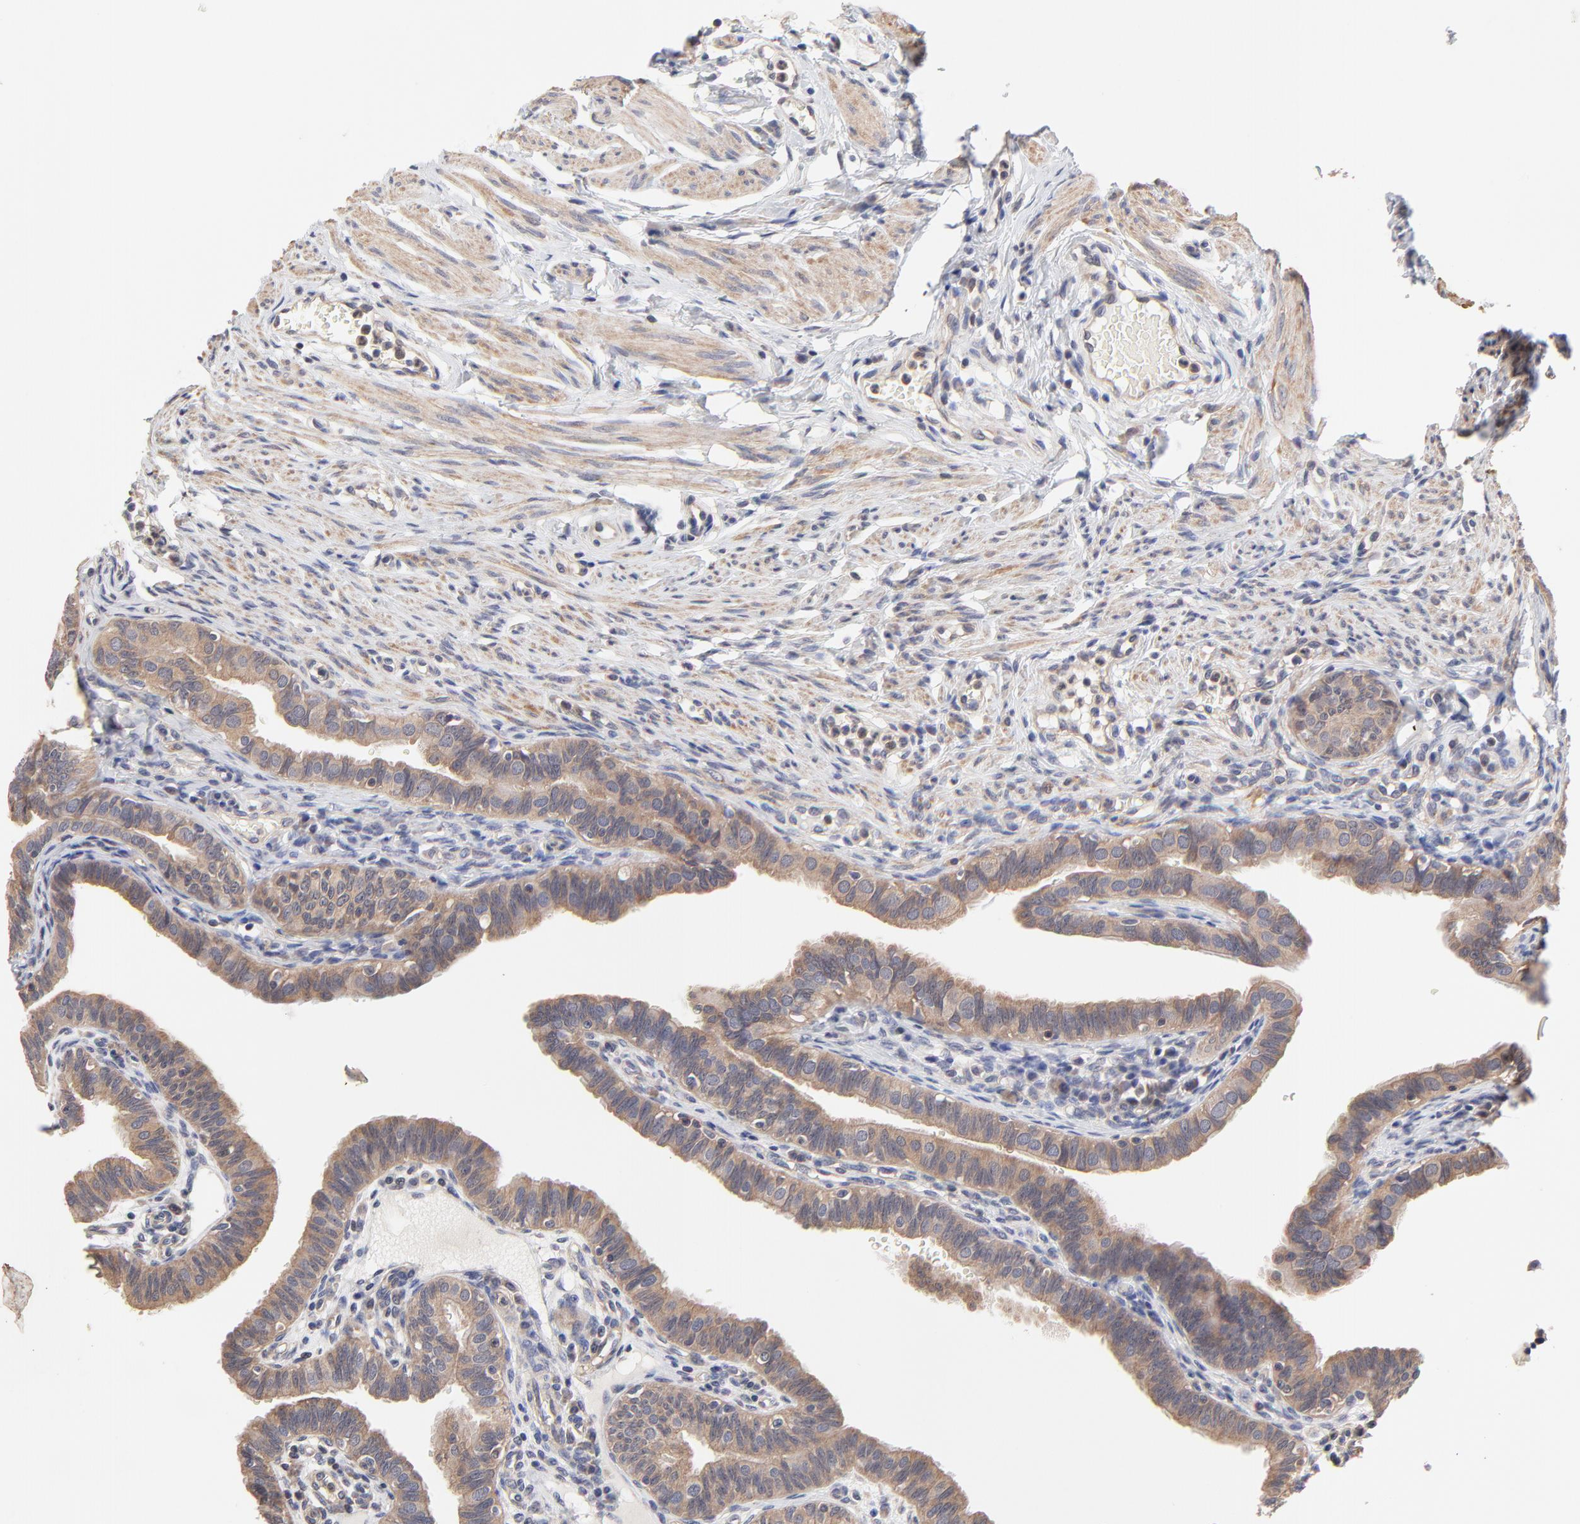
{"staining": {"intensity": "weak", "quantity": ">75%", "location": "cytoplasmic/membranous"}, "tissue": "fallopian tube", "cell_type": "Glandular cells", "image_type": "normal", "snomed": [{"axis": "morphology", "description": "Normal tissue, NOS"}, {"axis": "topography", "description": "Fallopian tube"}, {"axis": "topography", "description": "Ovary"}], "caption": "Immunohistochemistry staining of normal fallopian tube, which displays low levels of weak cytoplasmic/membranous positivity in about >75% of glandular cells indicating weak cytoplasmic/membranous protein positivity. The staining was performed using DAB (3,3'-diaminobenzidine) (brown) for protein detection and nuclei were counterstained in hematoxylin (blue).", "gene": "PCMT1", "patient": {"sex": "female", "age": 51}}